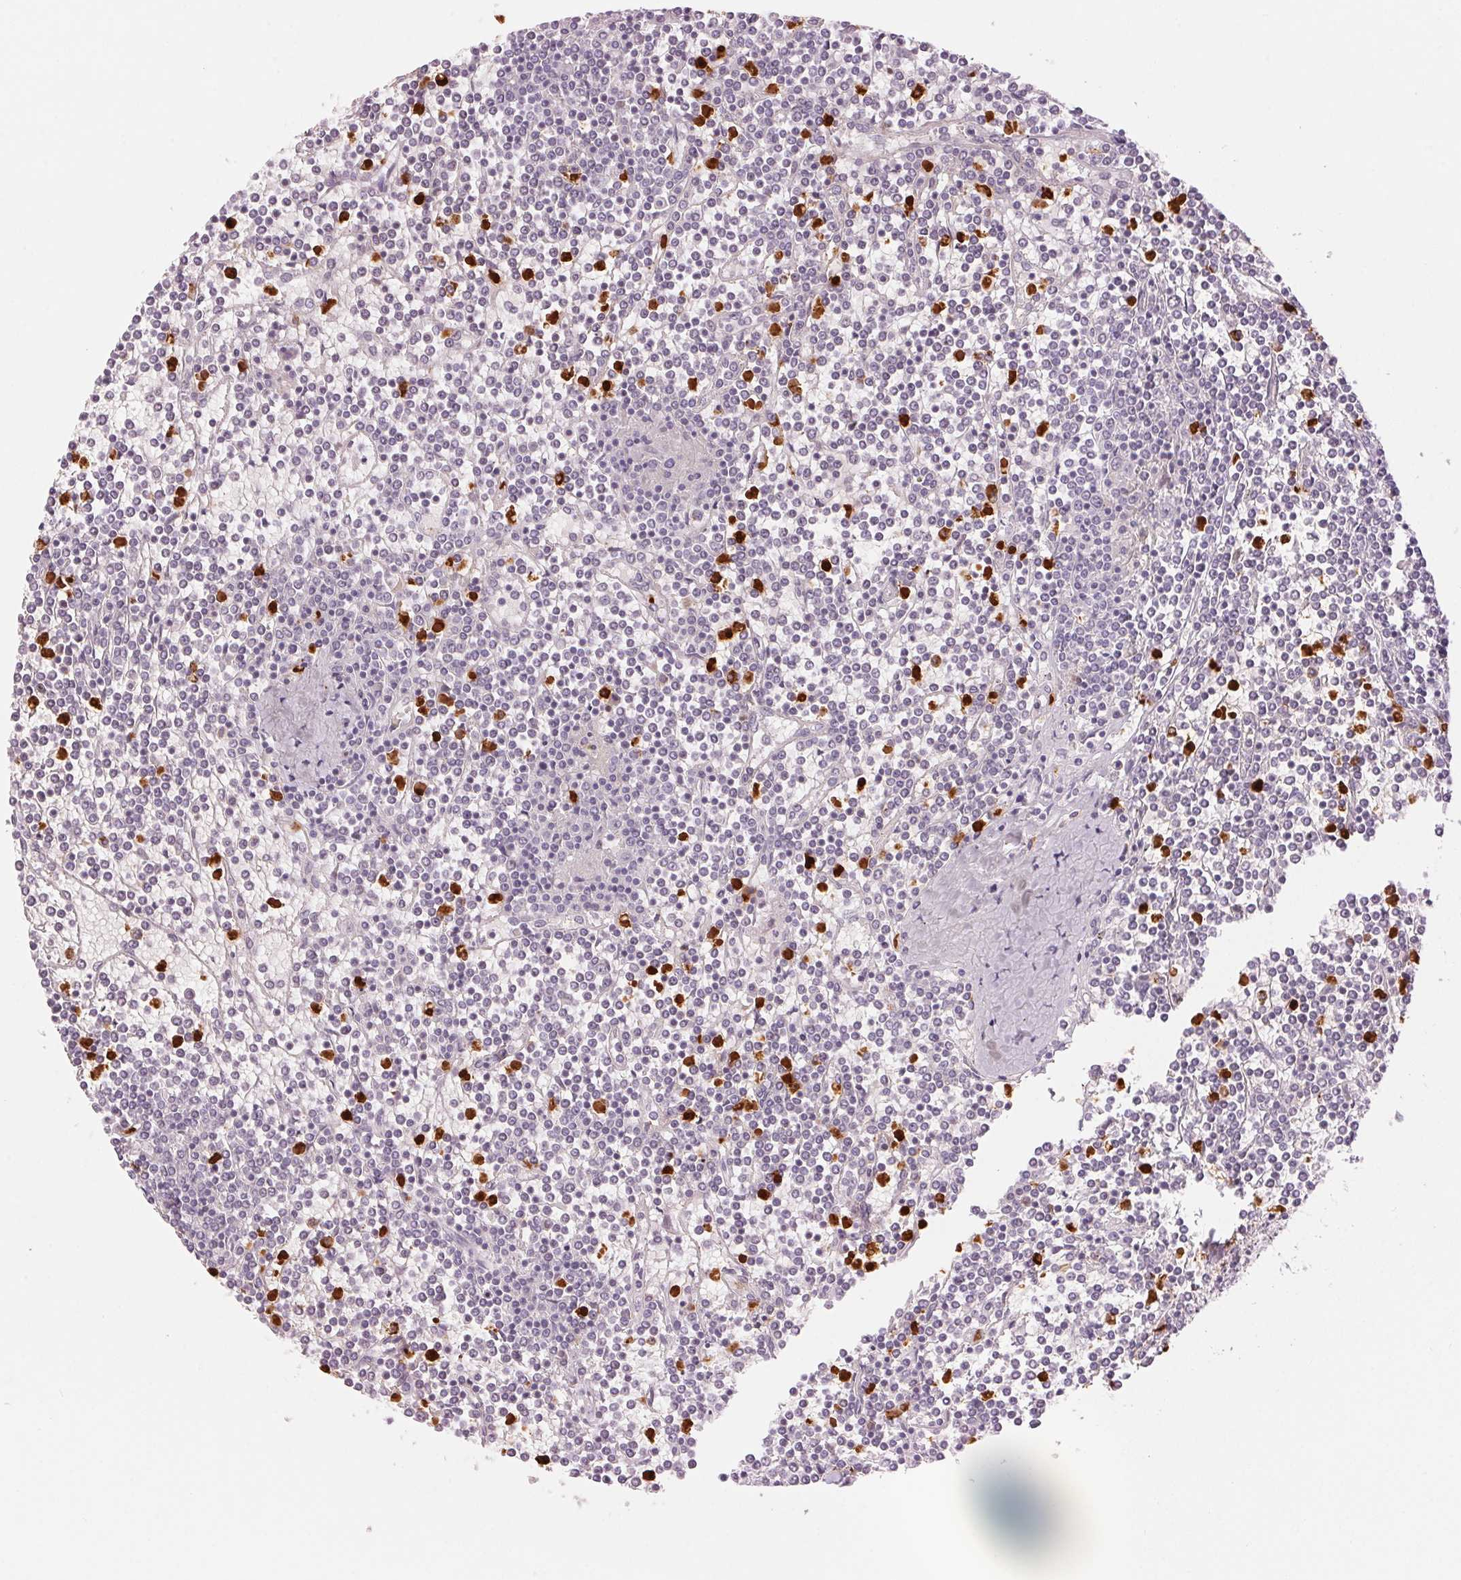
{"staining": {"intensity": "negative", "quantity": "none", "location": "none"}, "tissue": "lymphoma", "cell_type": "Tumor cells", "image_type": "cancer", "snomed": [{"axis": "morphology", "description": "Malignant lymphoma, non-Hodgkin's type, Low grade"}, {"axis": "topography", "description": "Spleen"}], "caption": "DAB immunohistochemical staining of human low-grade malignant lymphoma, non-Hodgkin's type reveals no significant positivity in tumor cells.", "gene": "KLK7", "patient": {"sex": "female", "age": 19}}